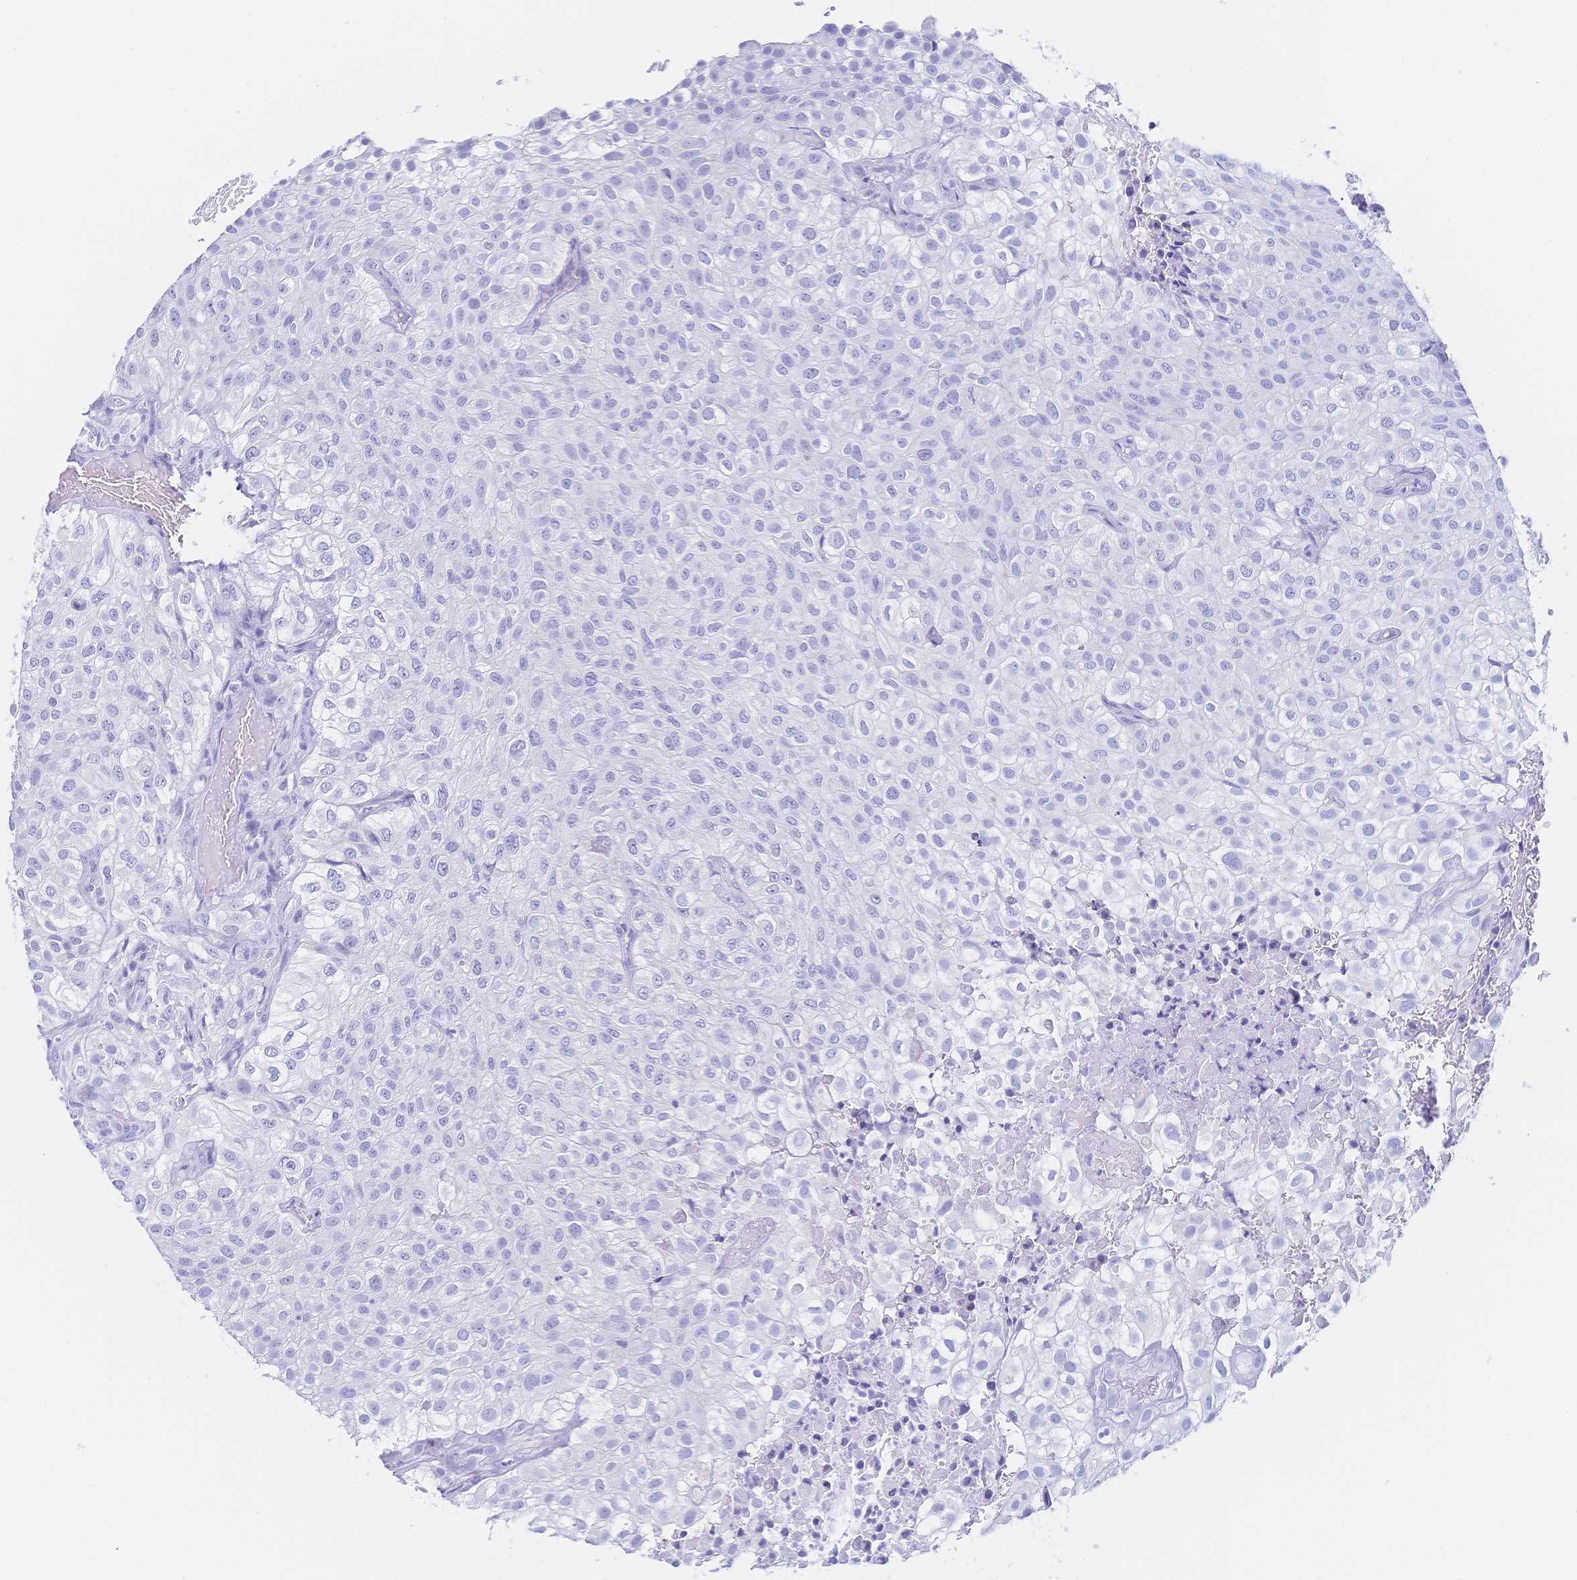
{"staining": {"intensity": "negative", "quantity": "none", "location": "none"}, "tissue": "urothelial cancer", "cell_type": "Tumor cells", "image_type": "cancer", "snomed": [{"axis": "morphology", "description": "Urothelial carcinoma, High grade"}, {"axis": "topography", "description": "Urinary bladder"}], "caption": "The histopathology image displays no significant expression in tumor cells of urothelial cancer.", "gene": "MEP1B", "patient": {"sex": "male", "age": 56}}